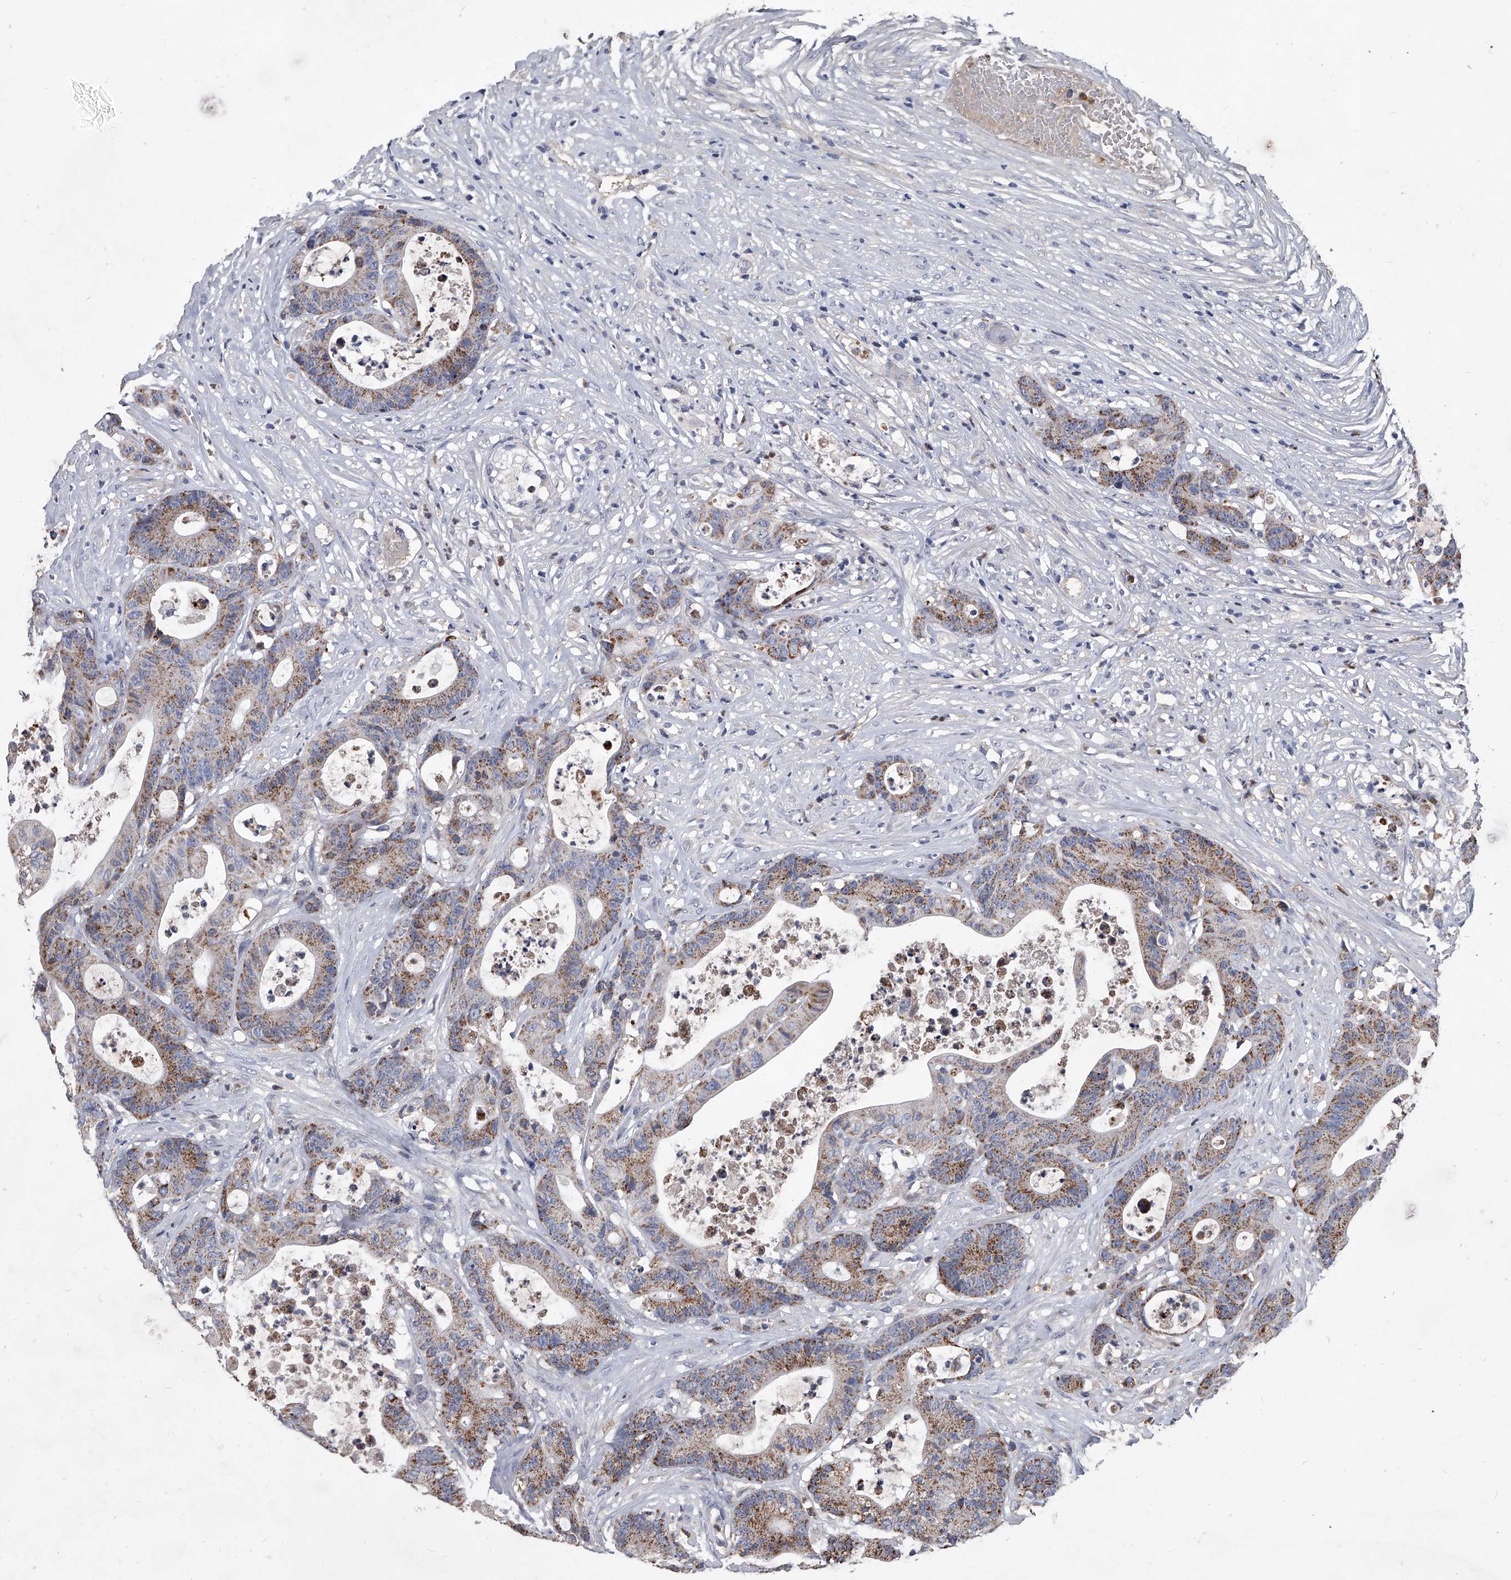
{"staining": {"intensity": "moderate", "quantity": "25%-75%", "location": "cytoplasmic/membranous"}, "tissue": "colorectal cancer", "cell_type": "Tumor cells", "image_type": "cancer", "snomed": [{"axis": "morphology", "description": "Adenocarcinoma, NOS"}, {"axis": "topography", "description": "Colon"}], "caption": "Immunohistochemistry (IHC) micrograph of neoplastic tissue: colorectal cancer stained using immunohistochemistry shows medium levels of moderate protein expression localized specifically in the cytoplasmic/membranous of tumor cells, appearing as a cytoplasmic/membranous brown color.", "gene": "NRP1", "patient": {"sex": "female", "age": 84}}